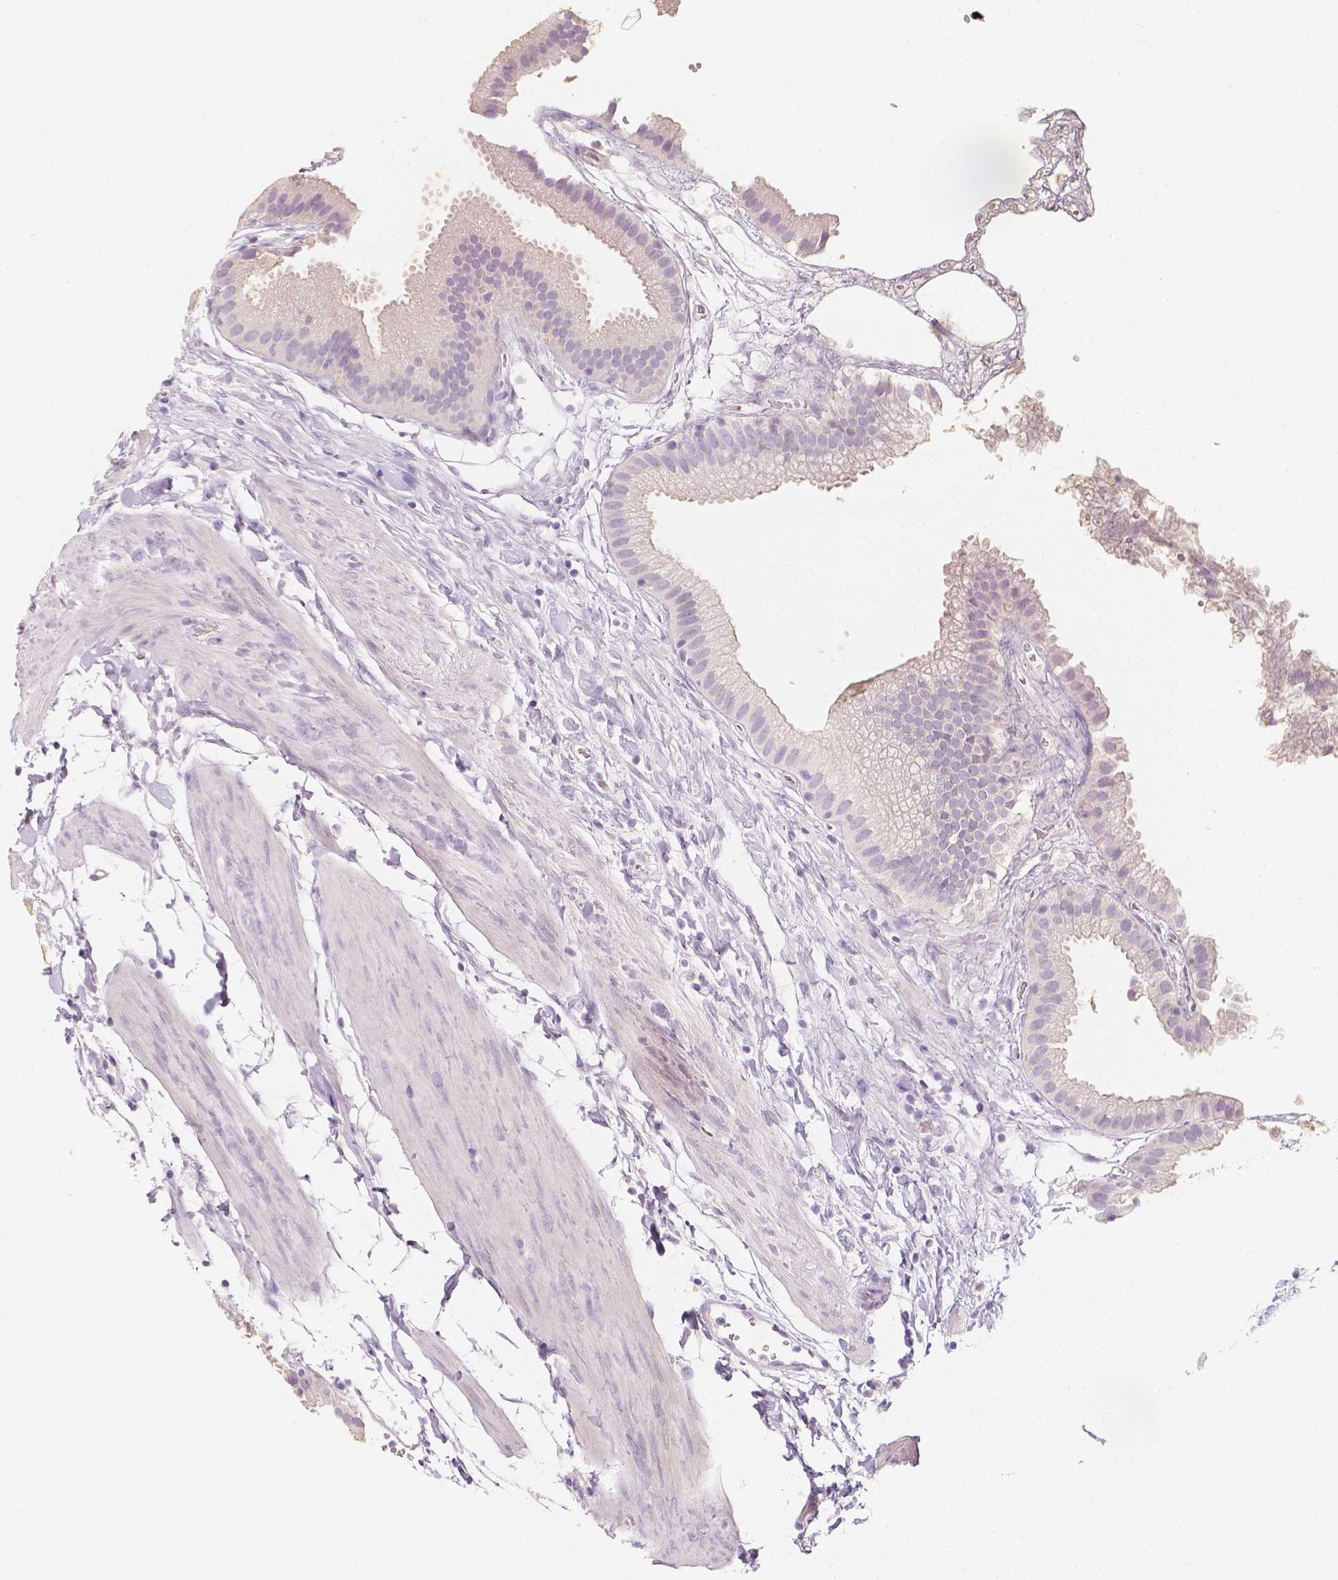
{"staining": {"intensity": "negative", "quantity": "none", "location": "none"}, "tissue": "gallbladder", "cell_type": "Glandular cells", "image_type": "normal", "snomed": [{"axis": "morphology", "description": "Normal tissue, NOS"}, {"axis": "topography", "description": "Gallbladder"}], "caption": "IHC photomicrograph of benign gallbladder stained for a protein (brown), which displays no staining in glandular cells.", "gene": "NECAB2", "patient": {"sex": "female", "age": 63}}